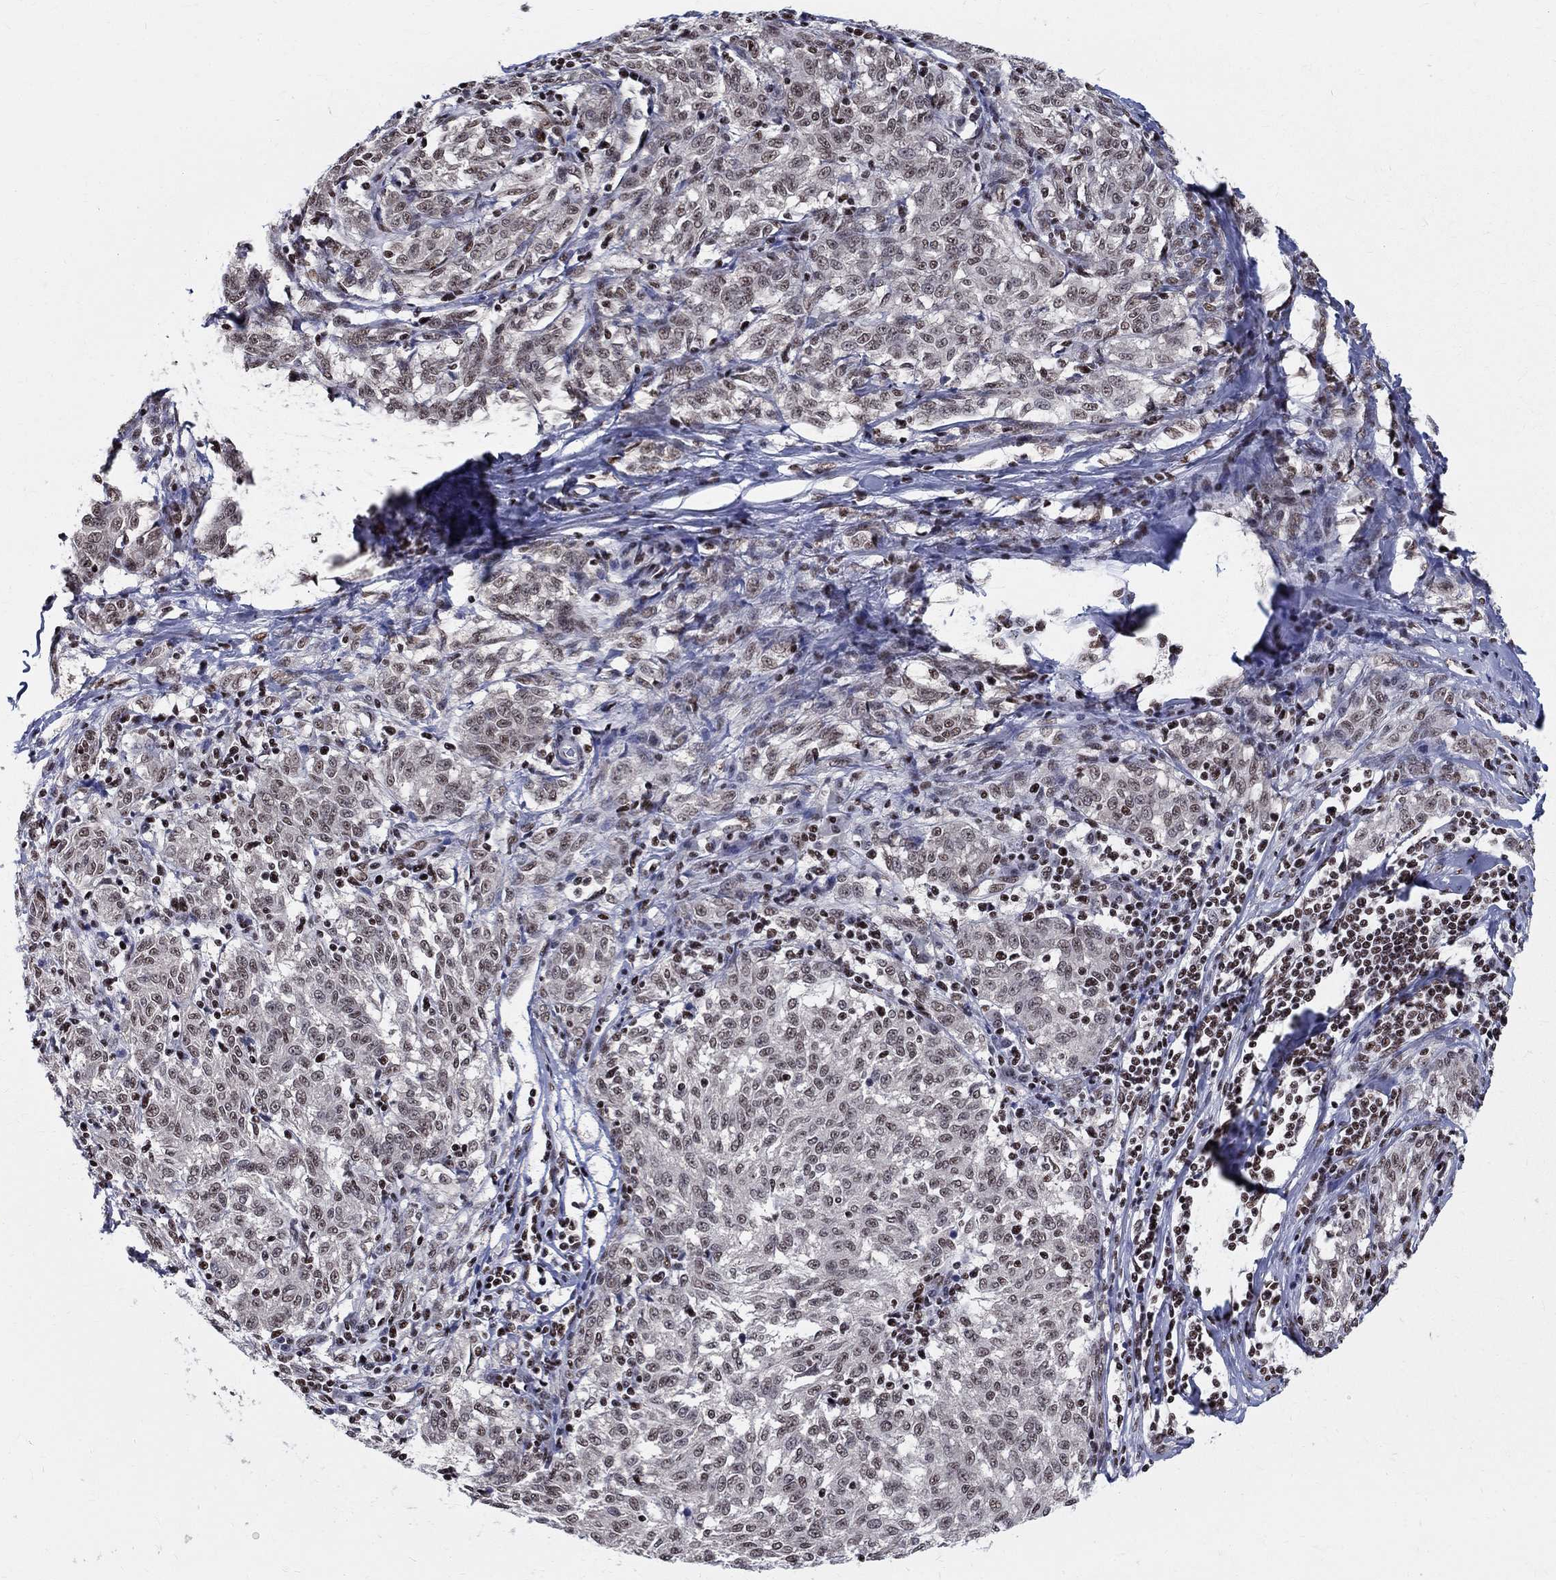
{"staining": {"intensity": "weak", "quantity": "<25%", "location": "nuclear"}, "tissue": "melanoma", "cell_type": "Tumor cells", "image_type": "cancer", "snomed": [{"axis": "morphology", "description": "Malignant melanoma, NOS"}, {"axis": "topography", "description": "Skin"}], "caption": "IHC histopathology image of melanoma stained for a protein (brown), which reveals no staining in tumor cells.", "gene": "FBXO16", "patient": {"sex": "female", "age": 72}}